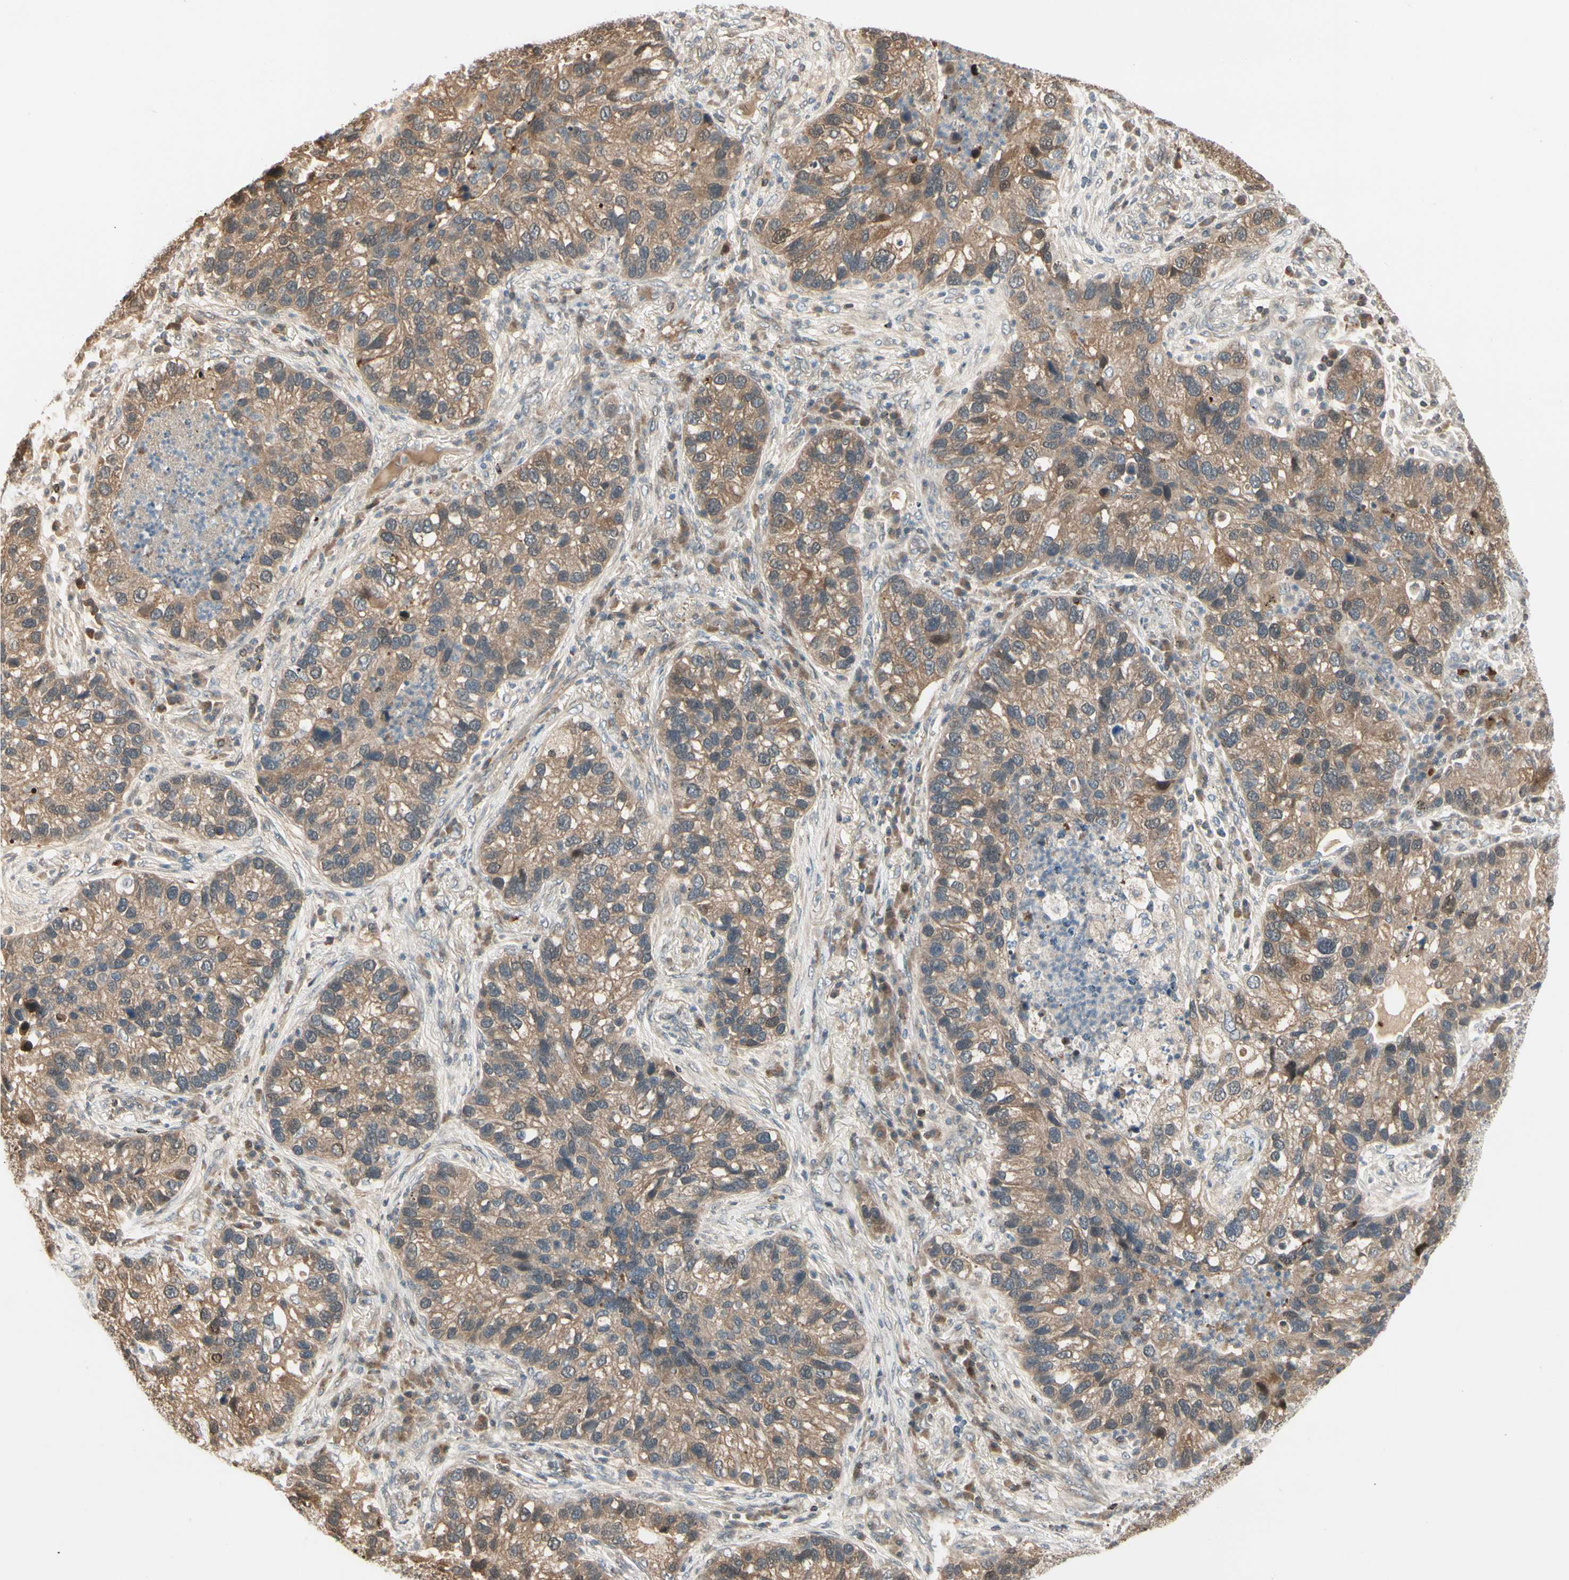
{"staining": {"intensity": "moderate", "quantity": ">75%", "location": "cytoplasmic/membranous"}, "tissue": "lung cancer", "cell_type": "Tumor cells", "image_type": "cancer", "snomed": [{"axis": "morphology", "description": "Normal tissue, NOS"}, {"axis": "morphology", "description": "Adenocarcinoma, NOS"}, {"axis": "topography", "description": "Bronchus"}, {"axis": "topography", "description": "Lung"}], "caption": "Immunohistochemistry staining of lung cancer (adenocarcinoma), which shows medium levels of moderate cytoplasmic/membranous expression in approximately >75% of tumor cells indicating moderate cytoplasmic/membranous protein staining. The staining was performed using DAB (brown) for protein detection and nuclei were counterstained in hematoxylin (blue).", "gene": "EVC", "patient": {"sex": "male", "age": 54}}